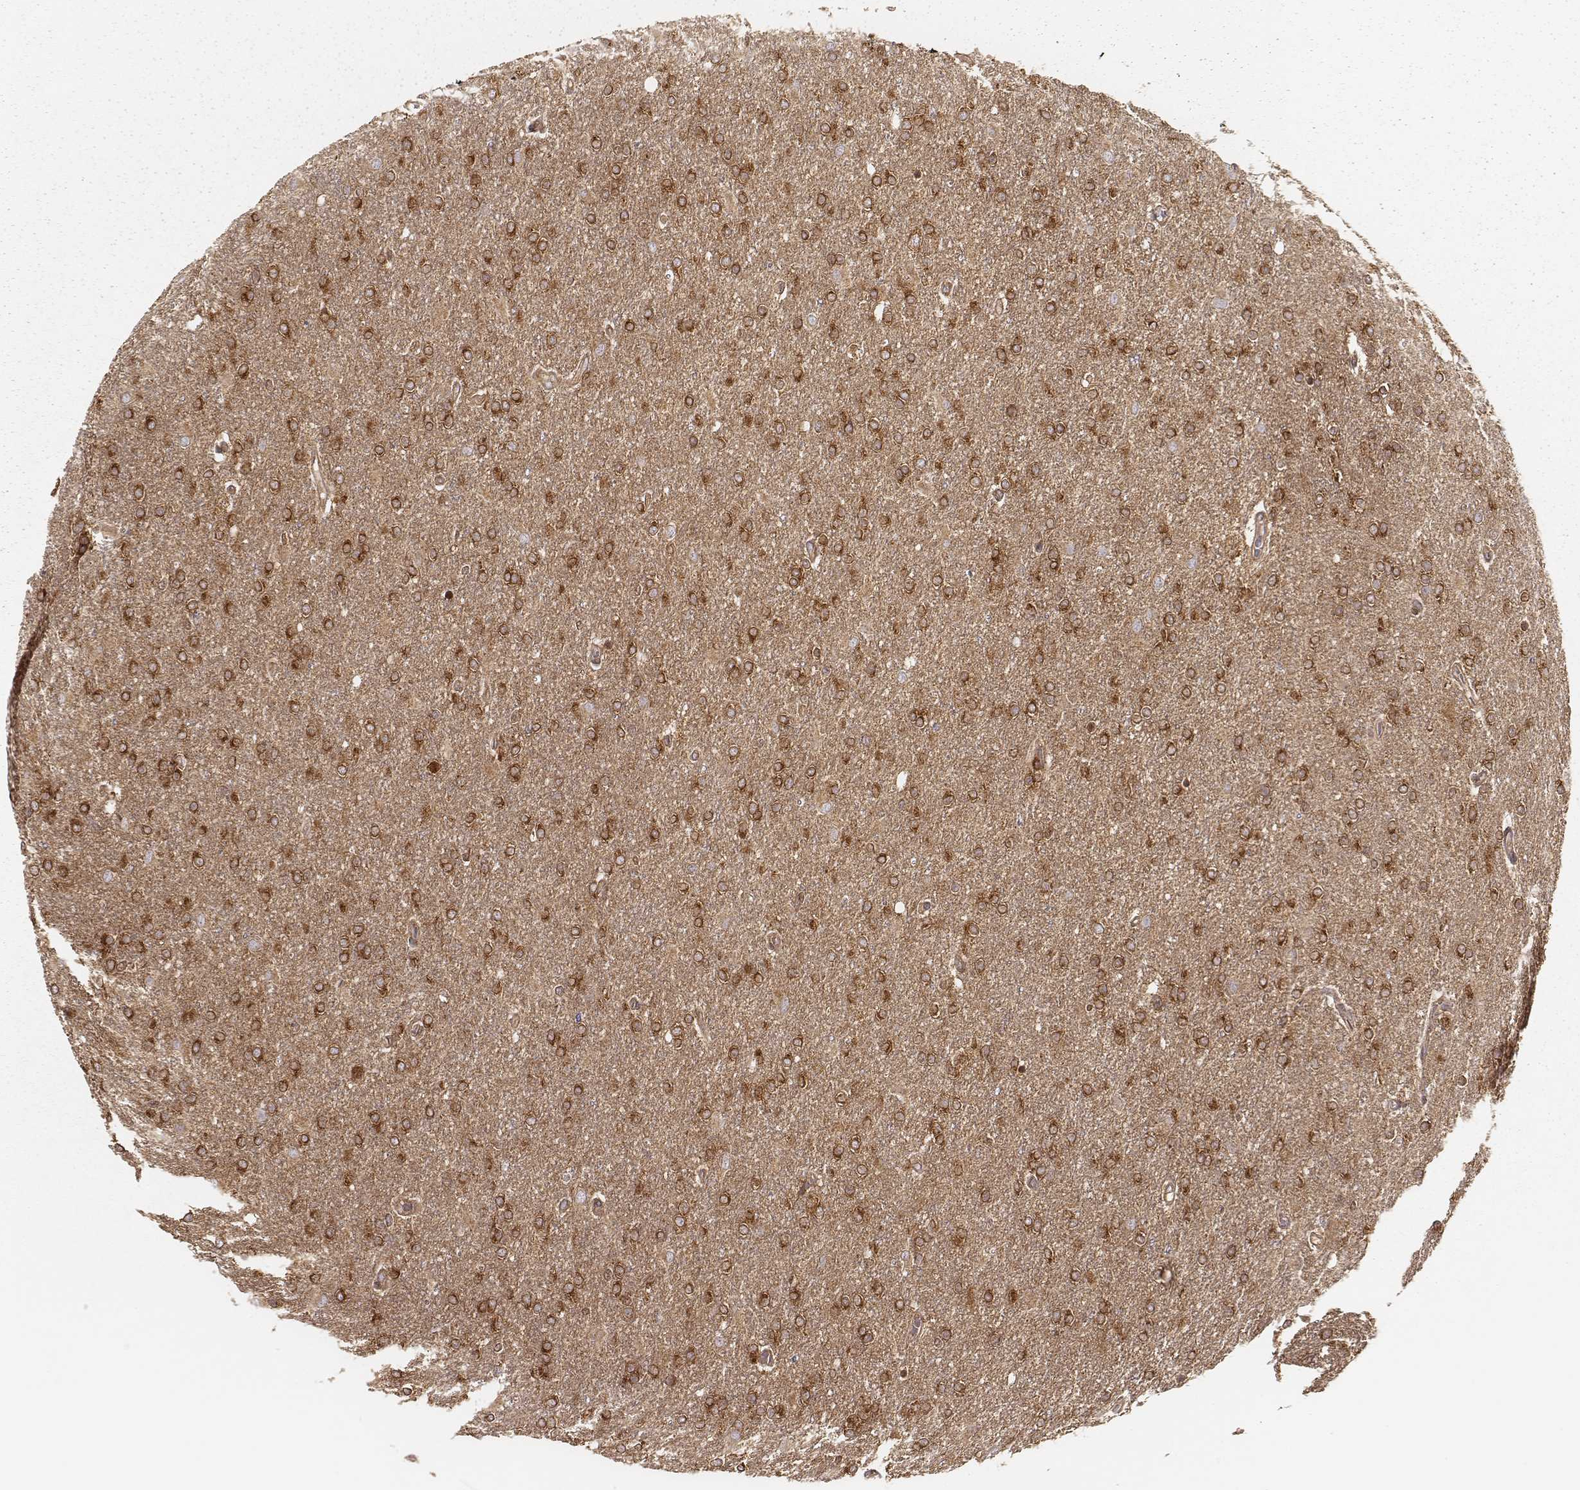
{"staining": {"intensity": "moderate", "quantity": ">75%", "location": "cytoplasmic/membranous"}, "tissue": "glioma", "cell_type": "Tumor cells", "image_type": "cancer", "snomed": [{"axis": "morphology", "description": "Glioma, malignant, High grade"}, {"axis": "topography", "description": "Cerebral cortex"}], "caption": "Protein expression analysis of glioma exhibits moderate cytoplasmic/membranous expression in approximately >75% of tumor cells.", "gene": "CARS1", "patient": {"sex": "male", "age": 70}}